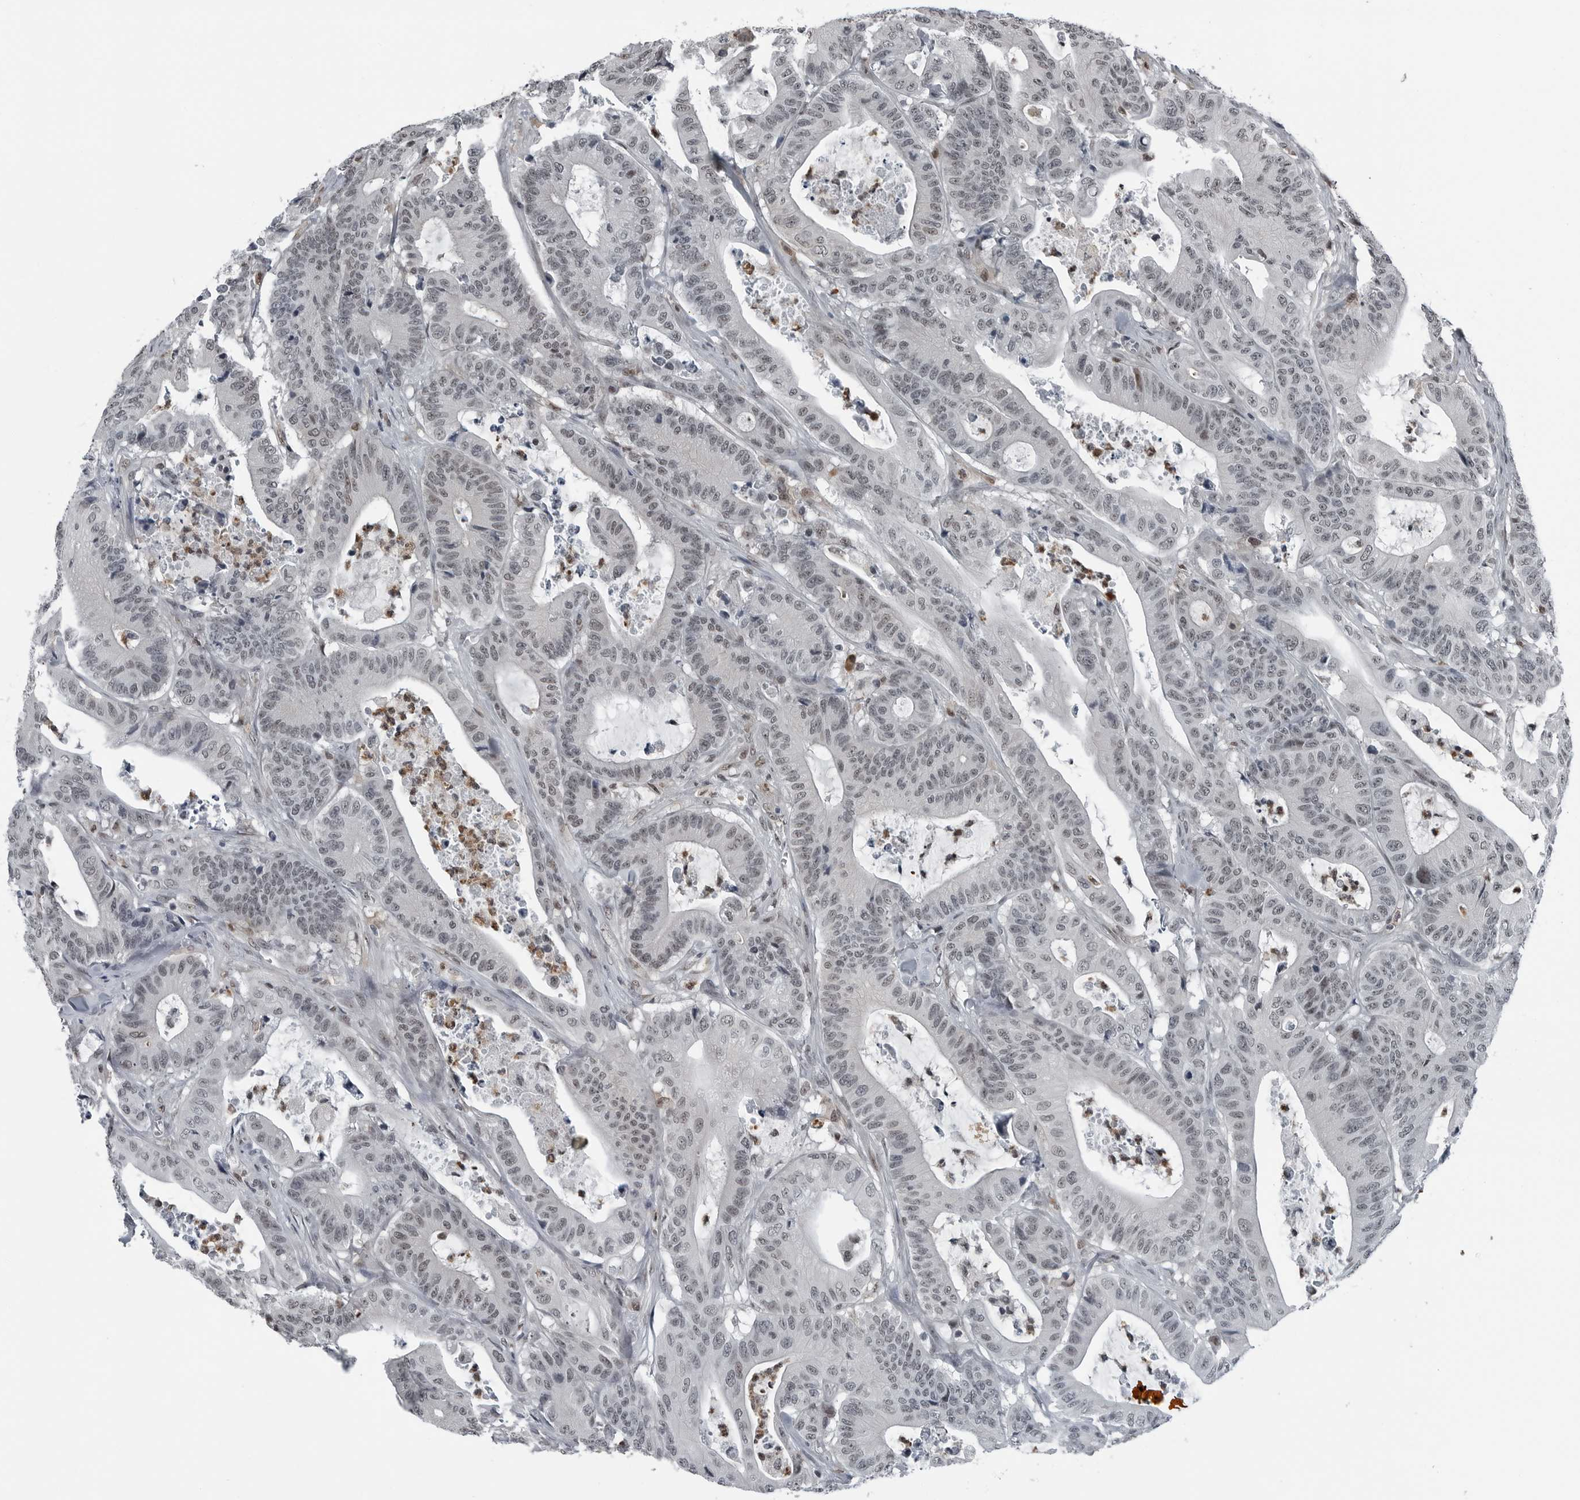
{"staining": {"intensity": "weak", "quantity": "25%-75%", "location": "nuclear"}, "tissue": "colorectal cancer", "cell_type": "Tumor cells", "image_type": "cancer", "snomed": [{"axis": "morphology", "description": "Adenocarcinoma, NOS"}, {"axis": "topography", "description": "Colon"}], "caption": "Immunohistochemistry of human colorectal adenocarcinoma demonstrates low levels of weak nuclear expression in about 25%-75% of tumor cells.", "gene": "AKR1A1", "patient": {"sex": "female", "age": 84}}